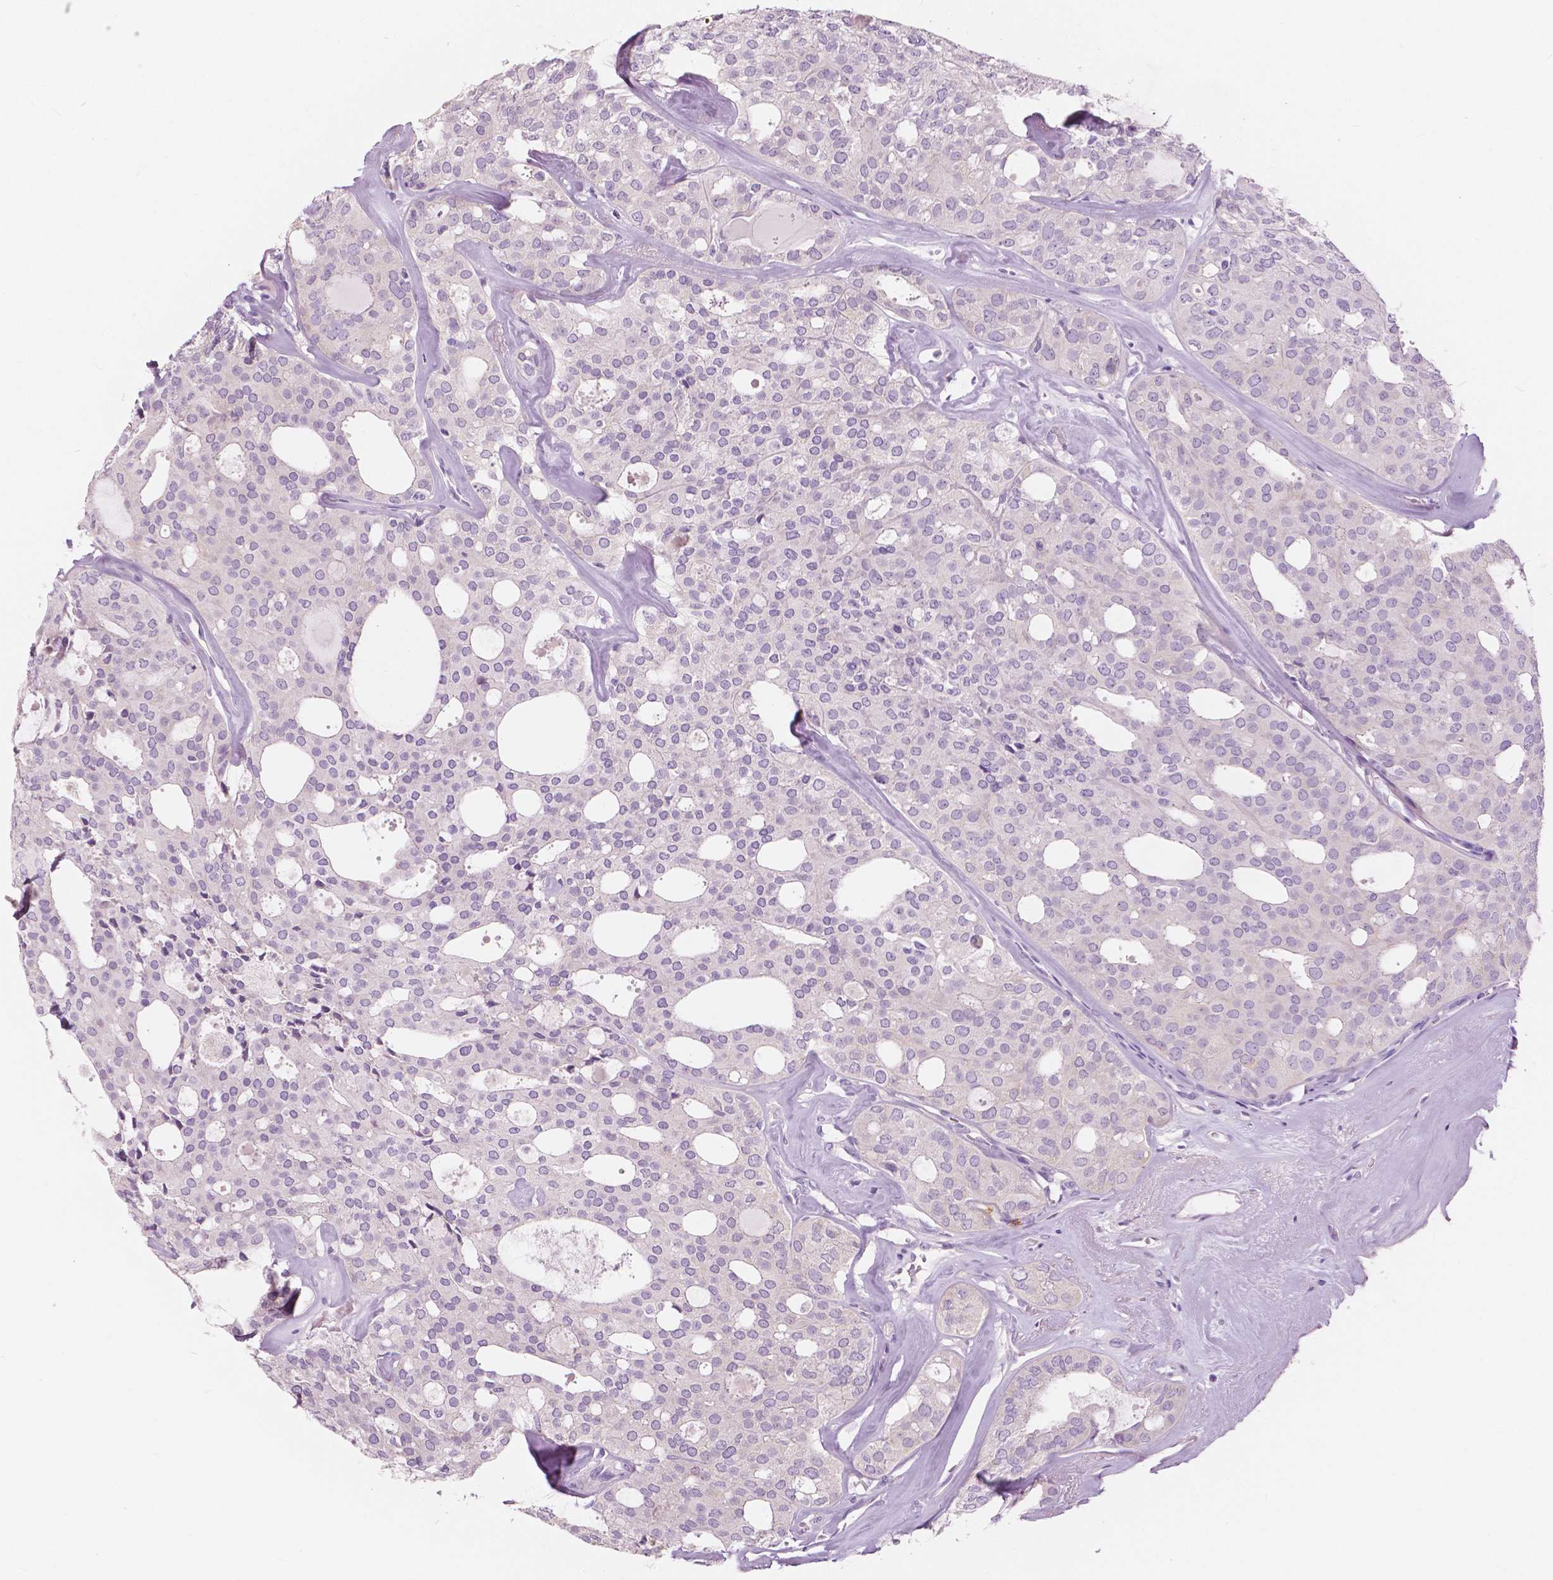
{"staining": {"intensity": "negative", "quantity": "none", "location": "none"}, "tissue": "thyroid cancer", "cell_type": "Tumor cells", "image_type": "cancer", "snomed": [{"axis": "morphology", "description": "Follicular adenoma carcinoma, NOS"}, {"axis": "topography", "description": "Thyroid gland"}], "caption": "DAB immunohistochemical staining of follicular adenoma carcinoma (thyroid) displays no significant expression in tumor cells.", "gene": "CXCR2", "patient": {"sex": "male", "age": 75}}